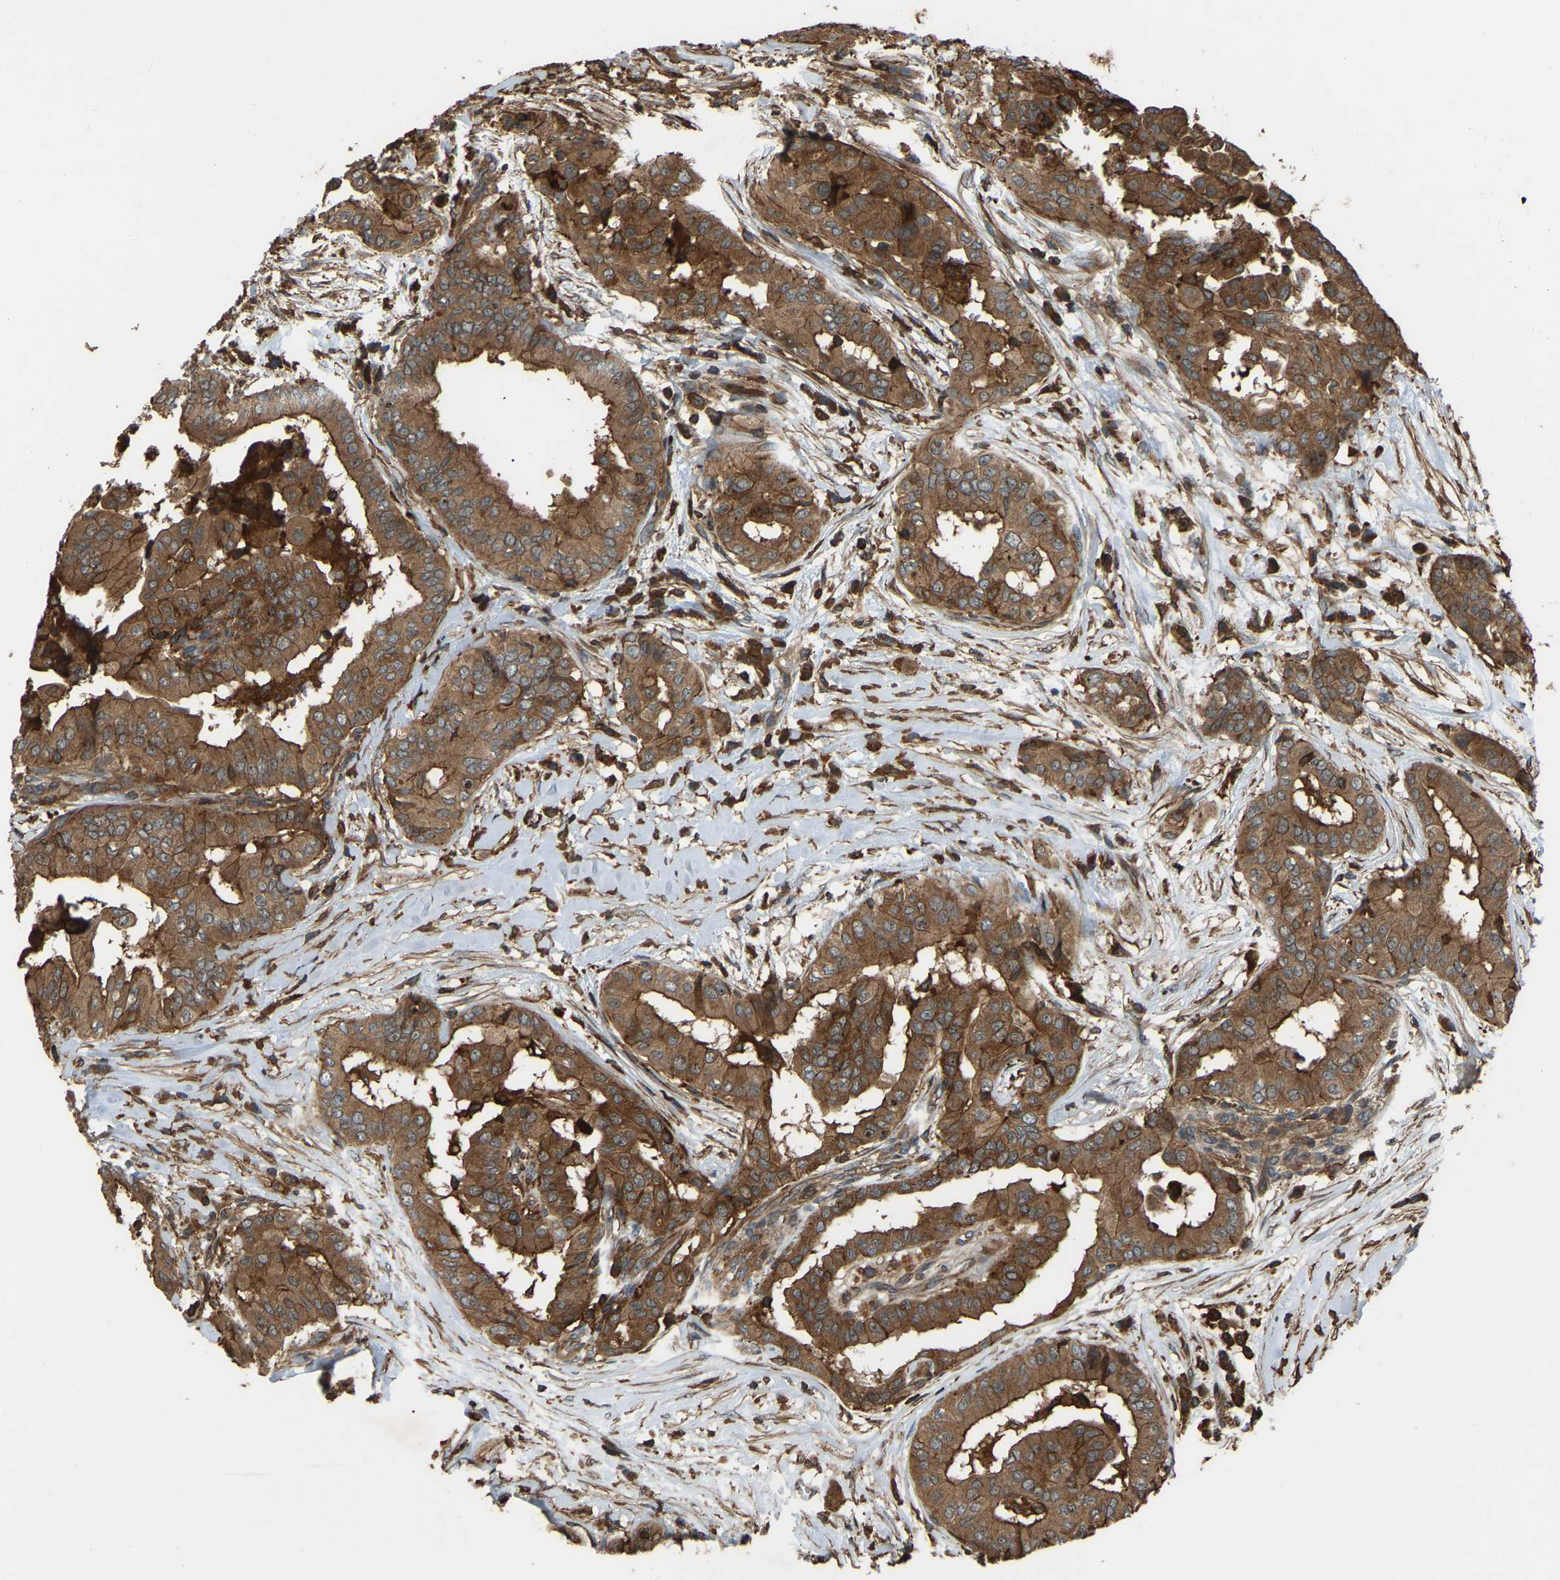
{"staining": {"intensity": "moderate", "quantity": ">75%", "location": "cytoplasmic/membranous"}, "tissue": "thyroid cancer", "cell_type": "Tumor cells", "image_type": "cancer", "snomed": [{"axis": "morphology", "description": "Papillary adenocarcinoma, NOS"}, {"axis": "topography", "description": "Thyroid gland"}], "caption": "The photomicrograph displays a brown stain indicating the presence of a protein in the cytoplasmic/membranous of tumor cells in thyroid cancer.", "gene": "SAMD9L", "patient": {"sex": "male", "age": 33}}